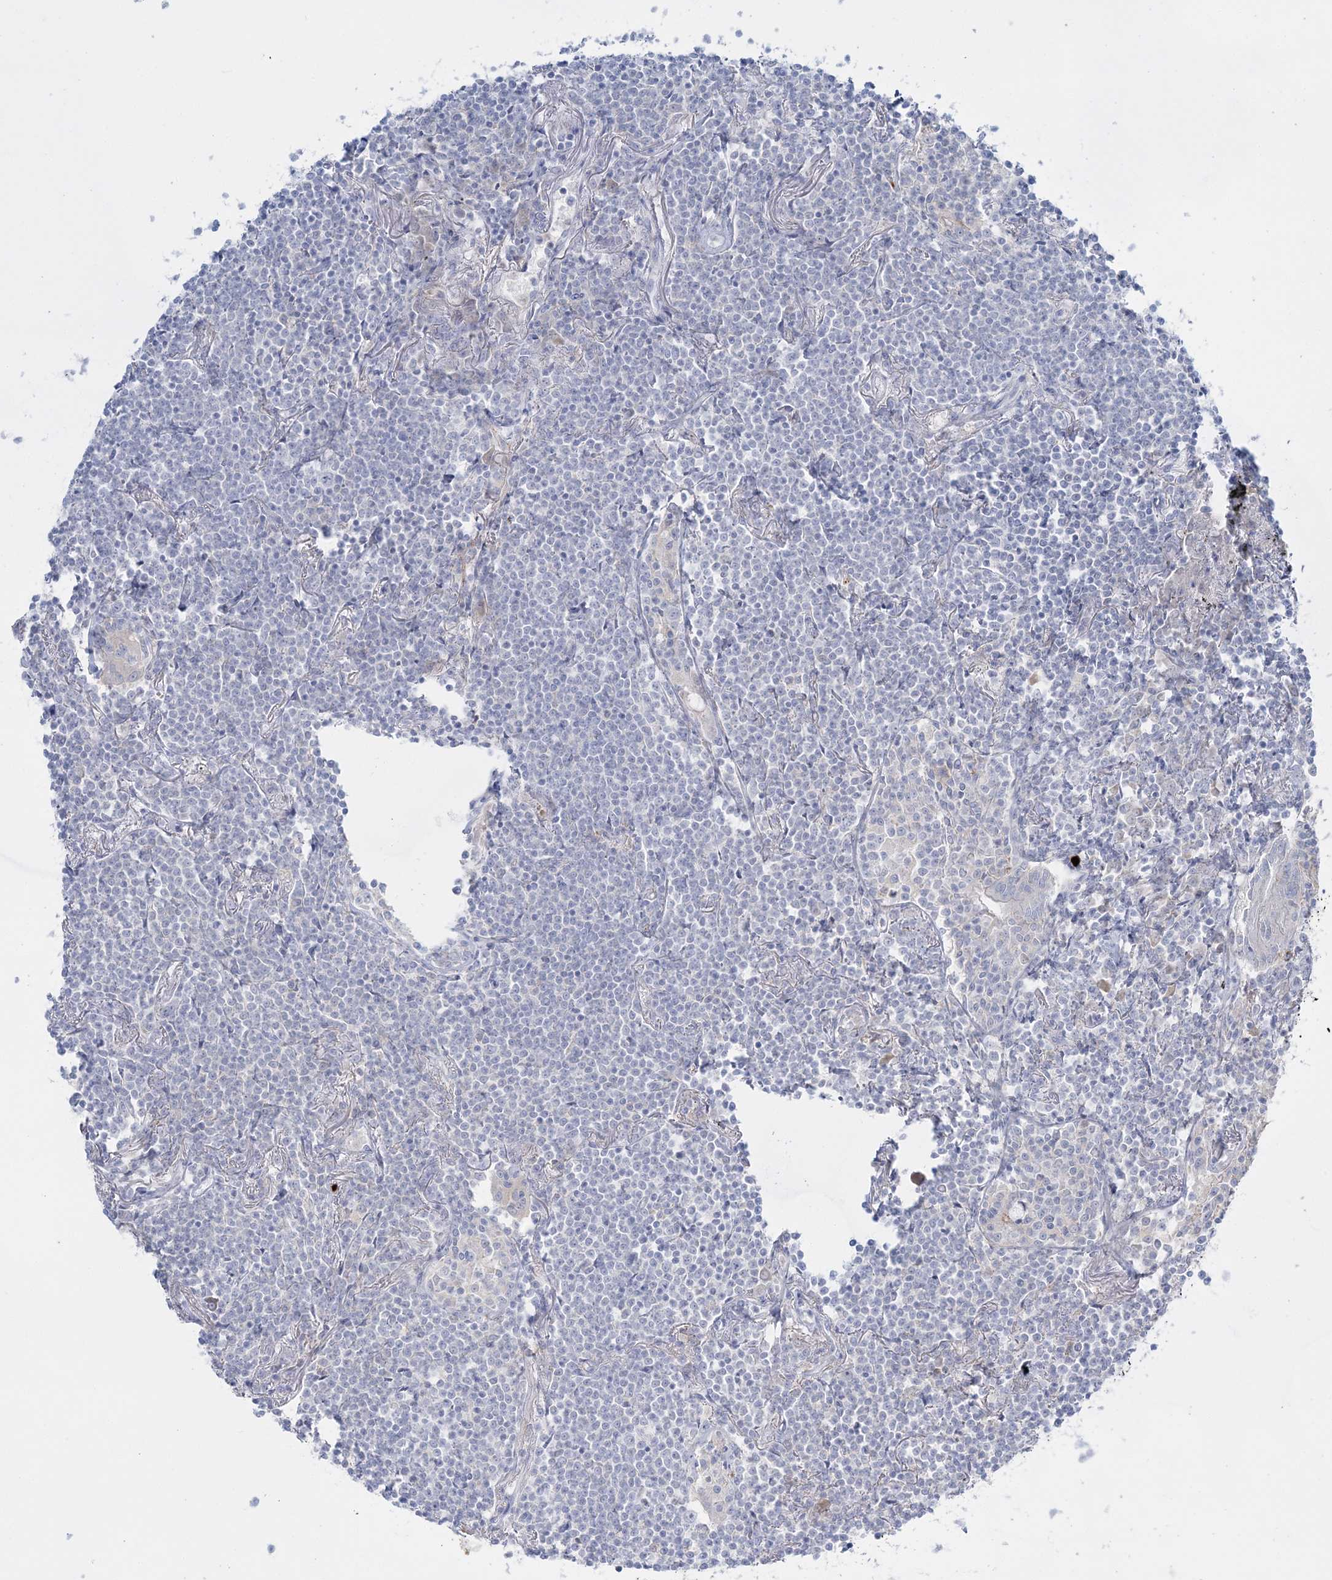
{"staining": {"intensity": "negative", "quantity": "none", "location": "none"}, "tissue": "lymphoma", "cell_type": "Tumor cells", "image_type": "cancer", "snomed": [{"axis": "morphology", "description": "Malignant lymphoma, non-Hodgkin's type, Low grade"}, {"axis": "topography", "description": "Lung"}], "caption": "Immunohistochemical staining of human lymphoma displays no significant staining in tumor cells. The staining is performed using DAB brown chromogen with nuclei counter-stained in using hematoxylin.", "gene": "WDSUB1", "patient": {"sex": "female", "age": 71}}